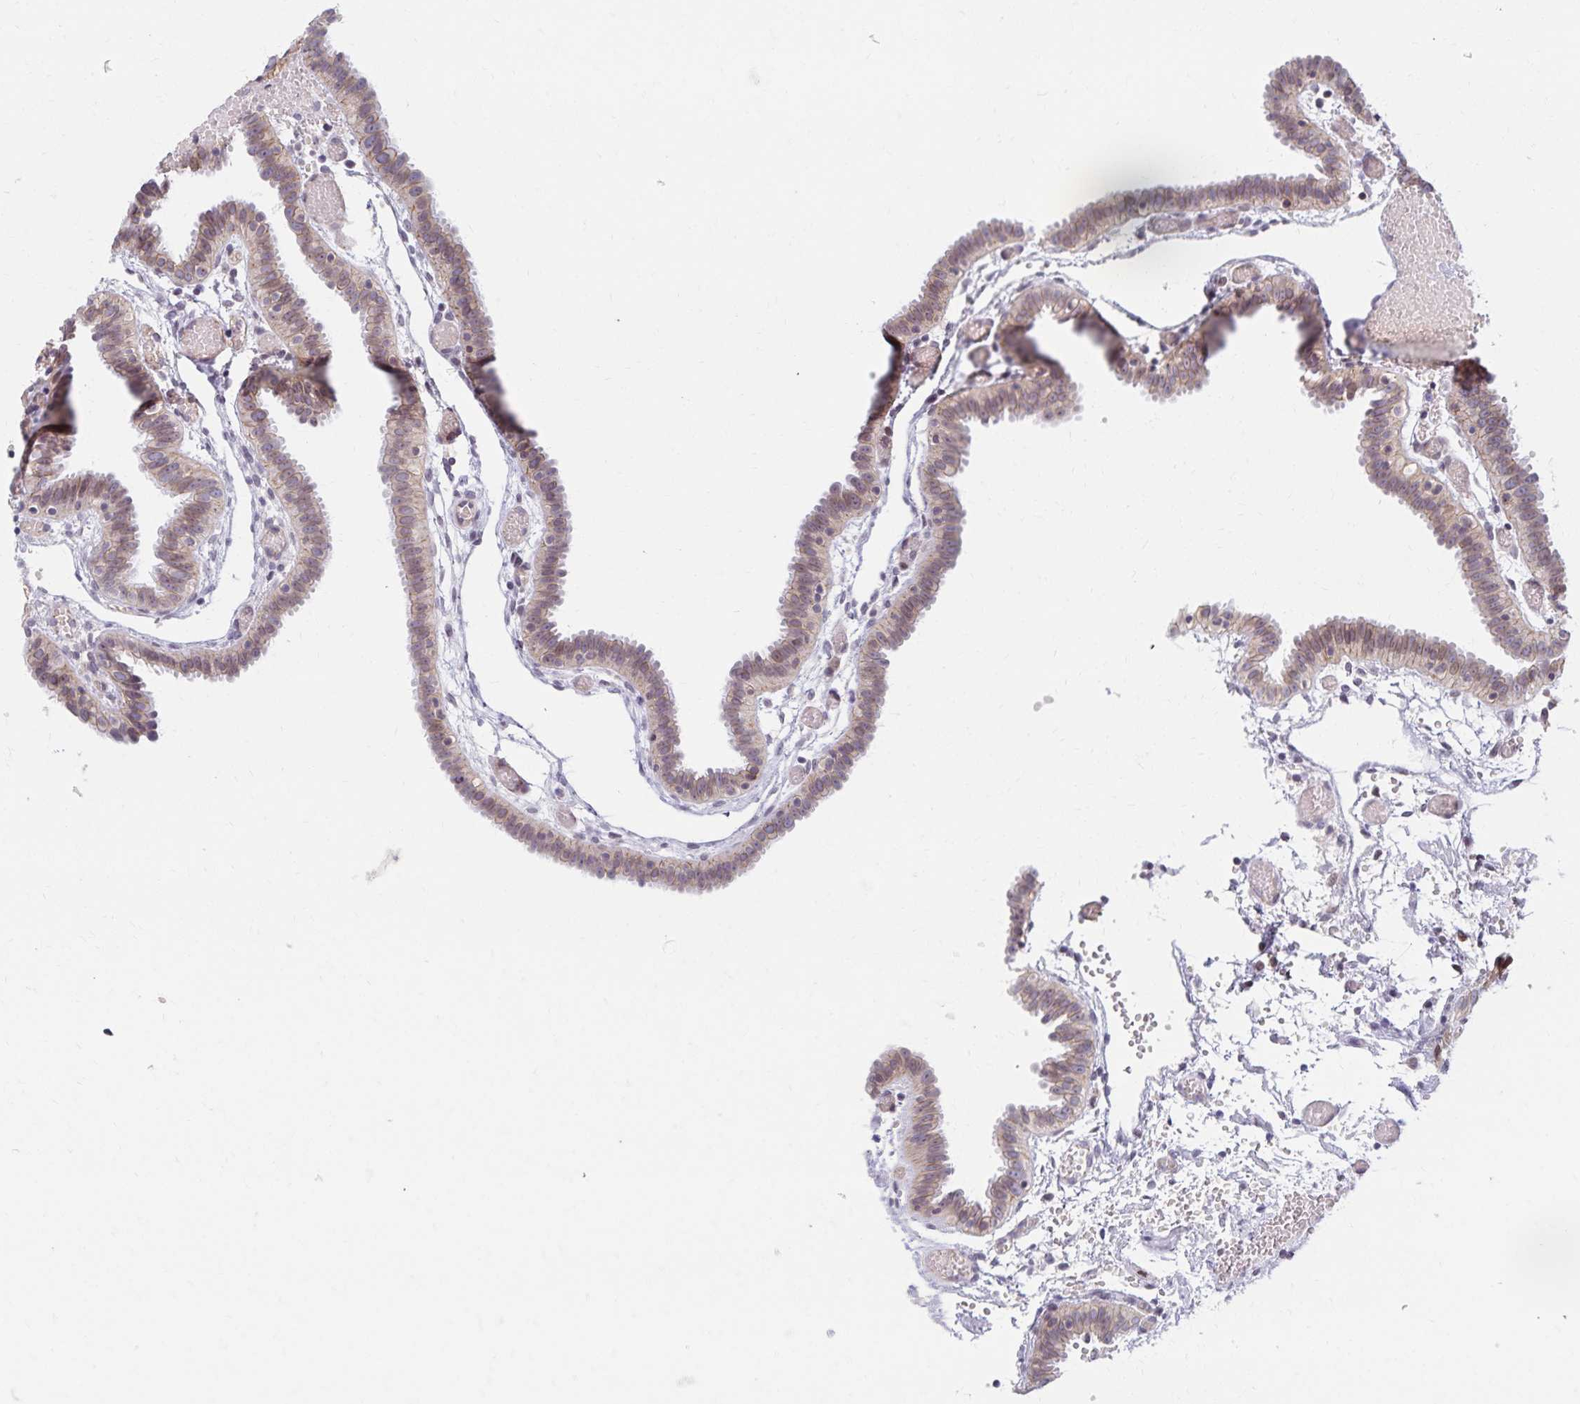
{"staining": {"intensity": "weak", "quantity": "25%-75%", "location": "cytoplasmic/membranous,nuclear"}, "tissue": "fallopian tube", "cell_type": "Glandular cells", "image_type": "normal", "snomed": [{"axis": "morphology", "description": "Normal tissue, NOS"}, {"axis": "topography", "description": "Fallopian tube"}], "caption": "Protein expression analysis of normal human fallopian tube reveals weak cytoplasmic/membranous,nuclear expression in about 25%-75% of glandular cells.", "gene": "RAB9B", "patient": {"sex": "female", "age": 37}}